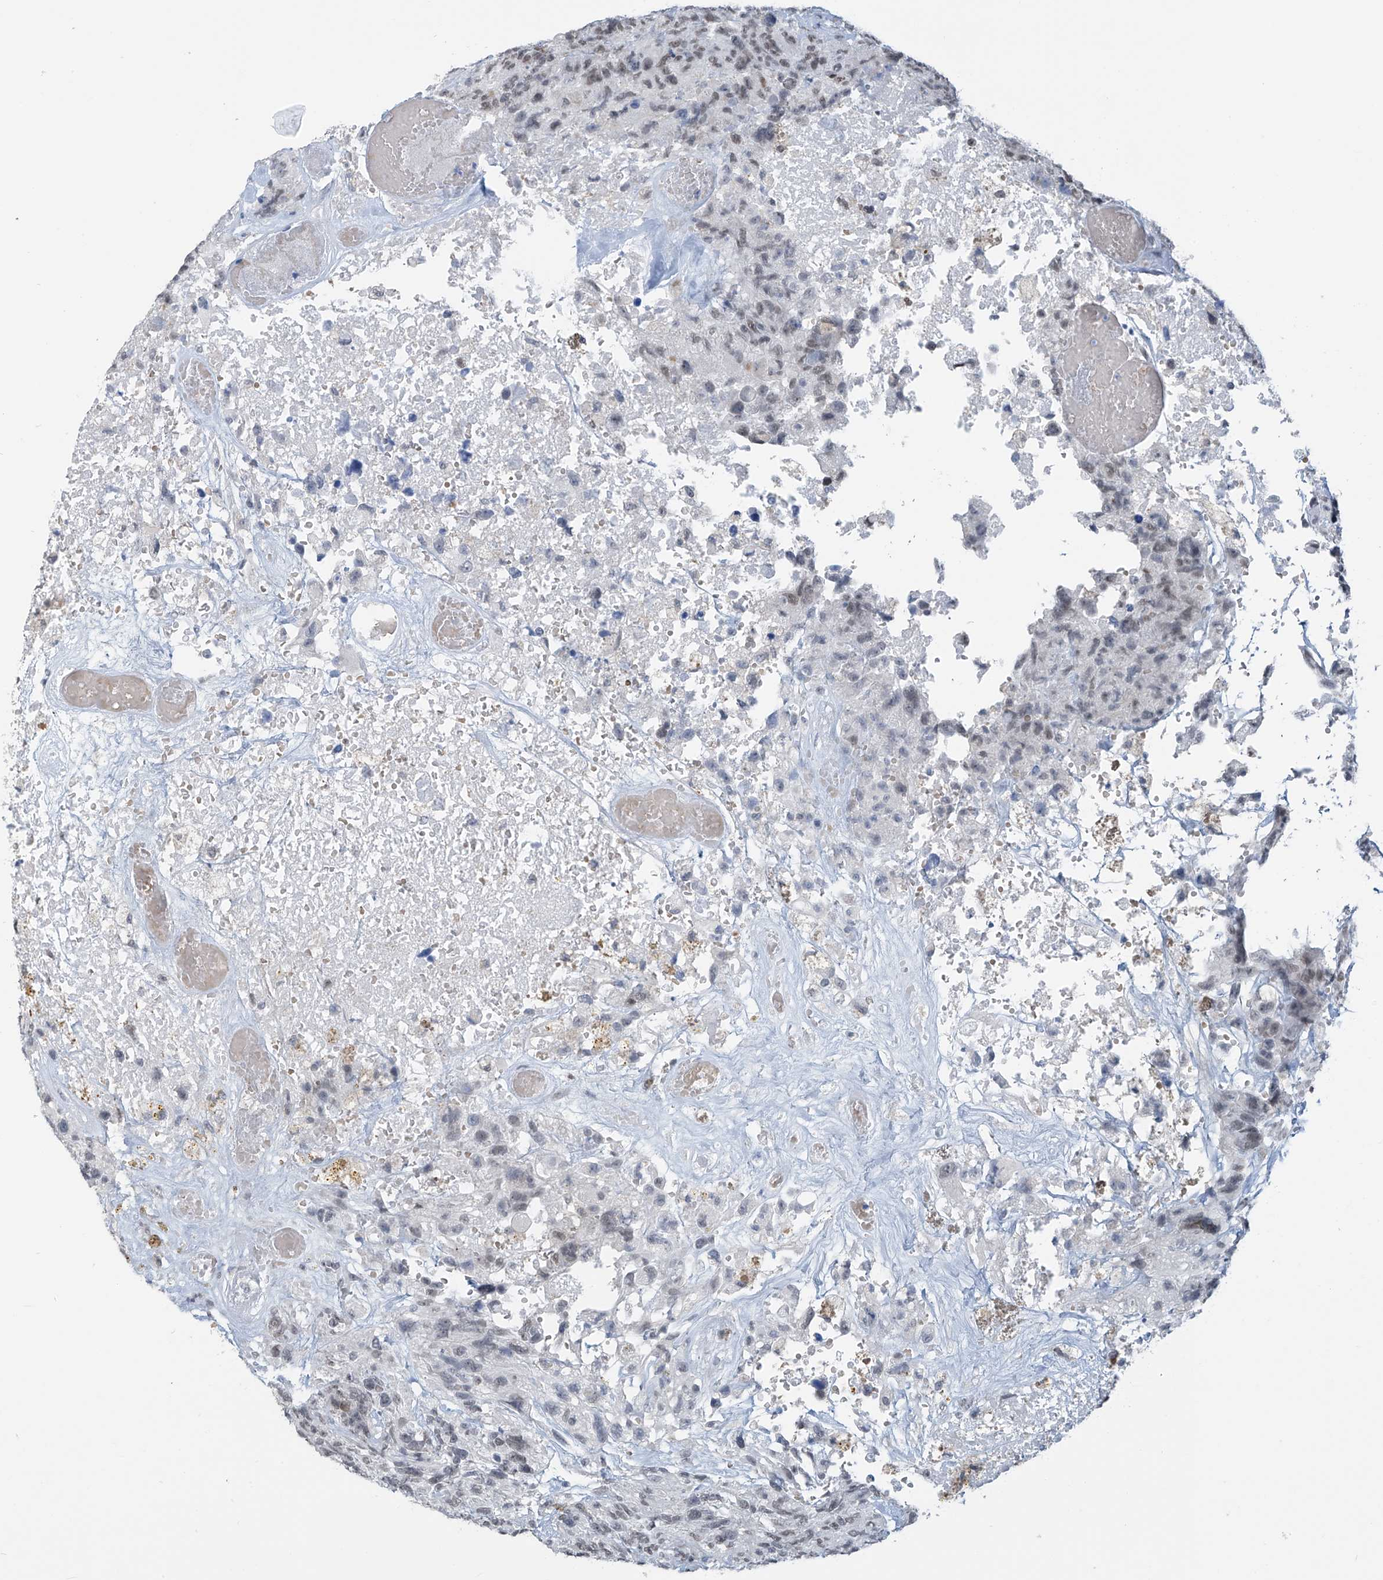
{"staining": {"intensity": "moderate", "quantity": "25%-75%", "location": "nuclear"}, "tissue": "glioma", "cell_type": "Tumor cells", "image_type": "cancer", "snomed": [{"axis": "morphology", "description": "Glioma, malignant, High grade"}, {"axis": "topography", "description": "Brain"}], "caption": "The immunohistochemical stain labels moderate nuclear staining in tumor cells of malignant glioma (high-grade) tissue.", "gene": "MCM9", "patient": {"sex": "male", "age": 69}}